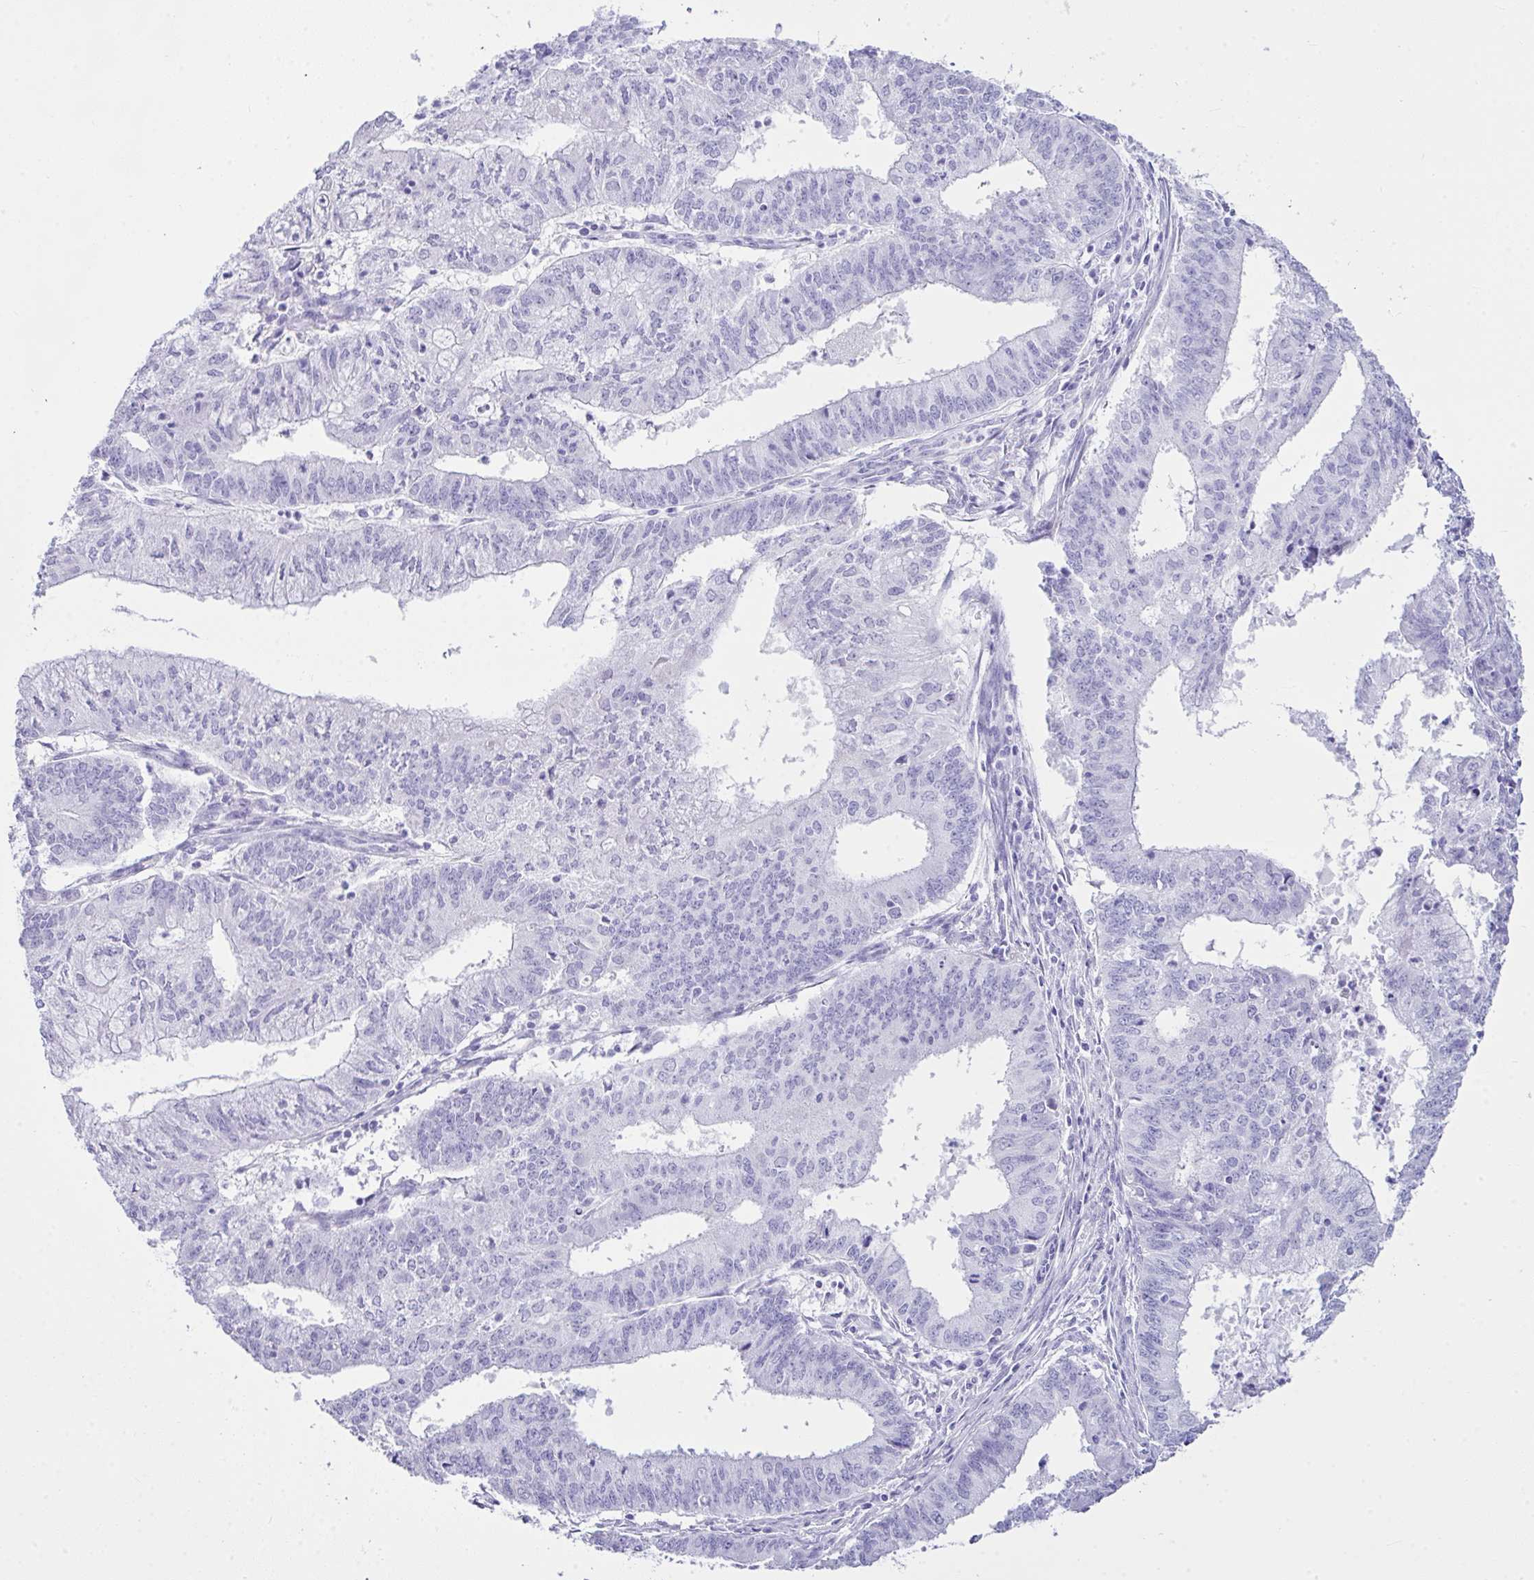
{"staining": {"intensity": "negative", "quantity": "none", "location": "none"}, "tissue": "endometrial cancer", "cell_type": "Tumor cells", "image_type": "cancer", "snomed": [{"axis": "morphology", "description": "Adenocarcinoma, NOS"}, {"axis": "topography", "description": "Endometrium"}], "caption": "The histopathology image exhibits no staining of tumor cells in adenocarcinoma (endometrial). (Stains: DAB (3,3'-diaminobenzidine) immunohistochemistry (IHC) with hematoxylin counter stain, Microscopy: brightfield microscopy at high magnification).", "gene": "LGALS4", "patient": {"sex": "female", "age": 61}}